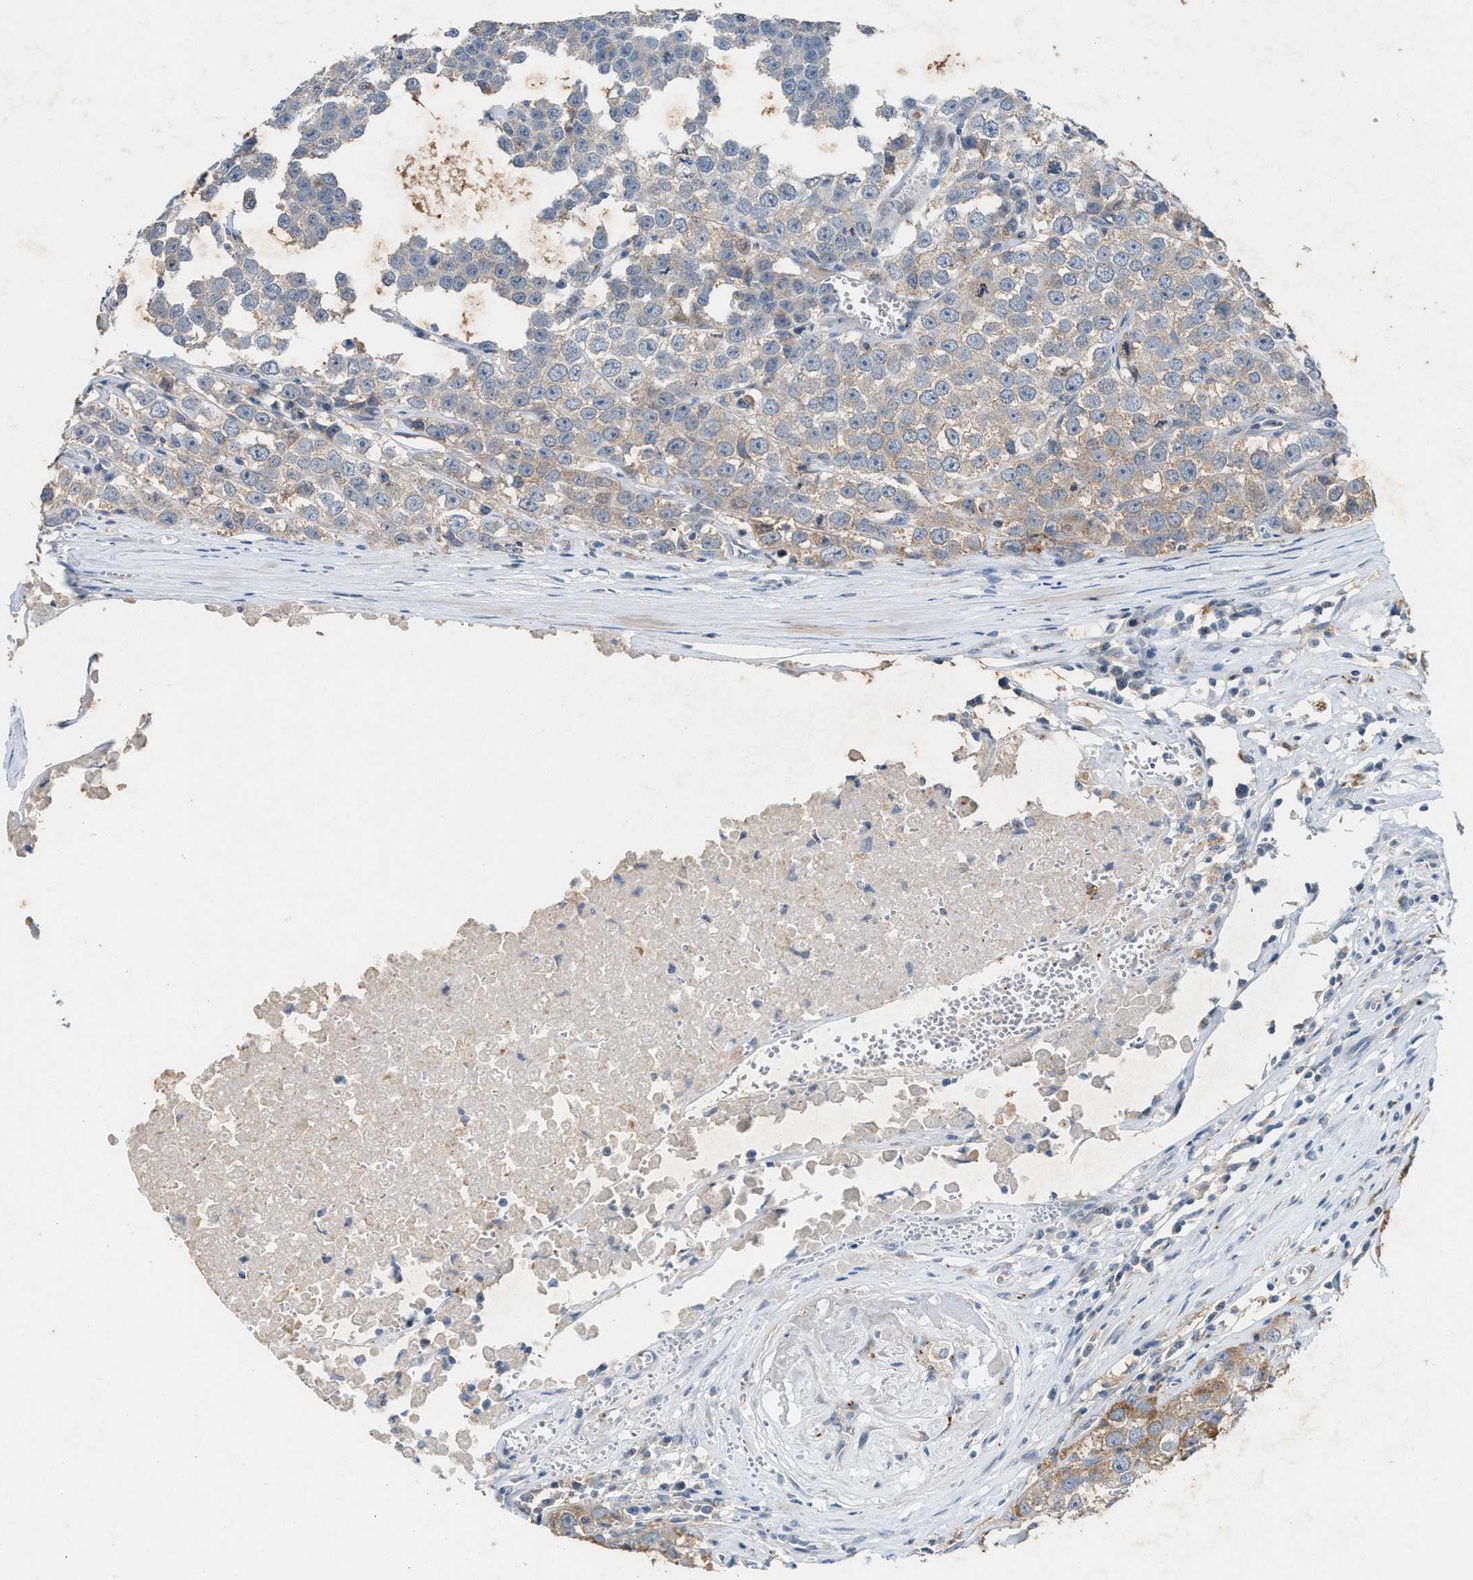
{"staining": {"intensity": "weak", "quantity": "<25%", "location": "cytoplasmic/membranous"}, "tissue": "testis cancer", "cell_type": "Tumor cells", "image_type": "cancer", "snomed": [{"axis": "morphology", "description": "Seminoma, NOS"}, {"axis": "morphology", "description": "Carcinoma, Embryonal, NOS"}, {"axis": "topography", "description": "Testis"}], "caption": "A micrograph of human testis cancer (seminoma) is negative for staining in tumor cells.", "gene": "SLC5A5", "patient": {"sex": "male", "age": 52}}